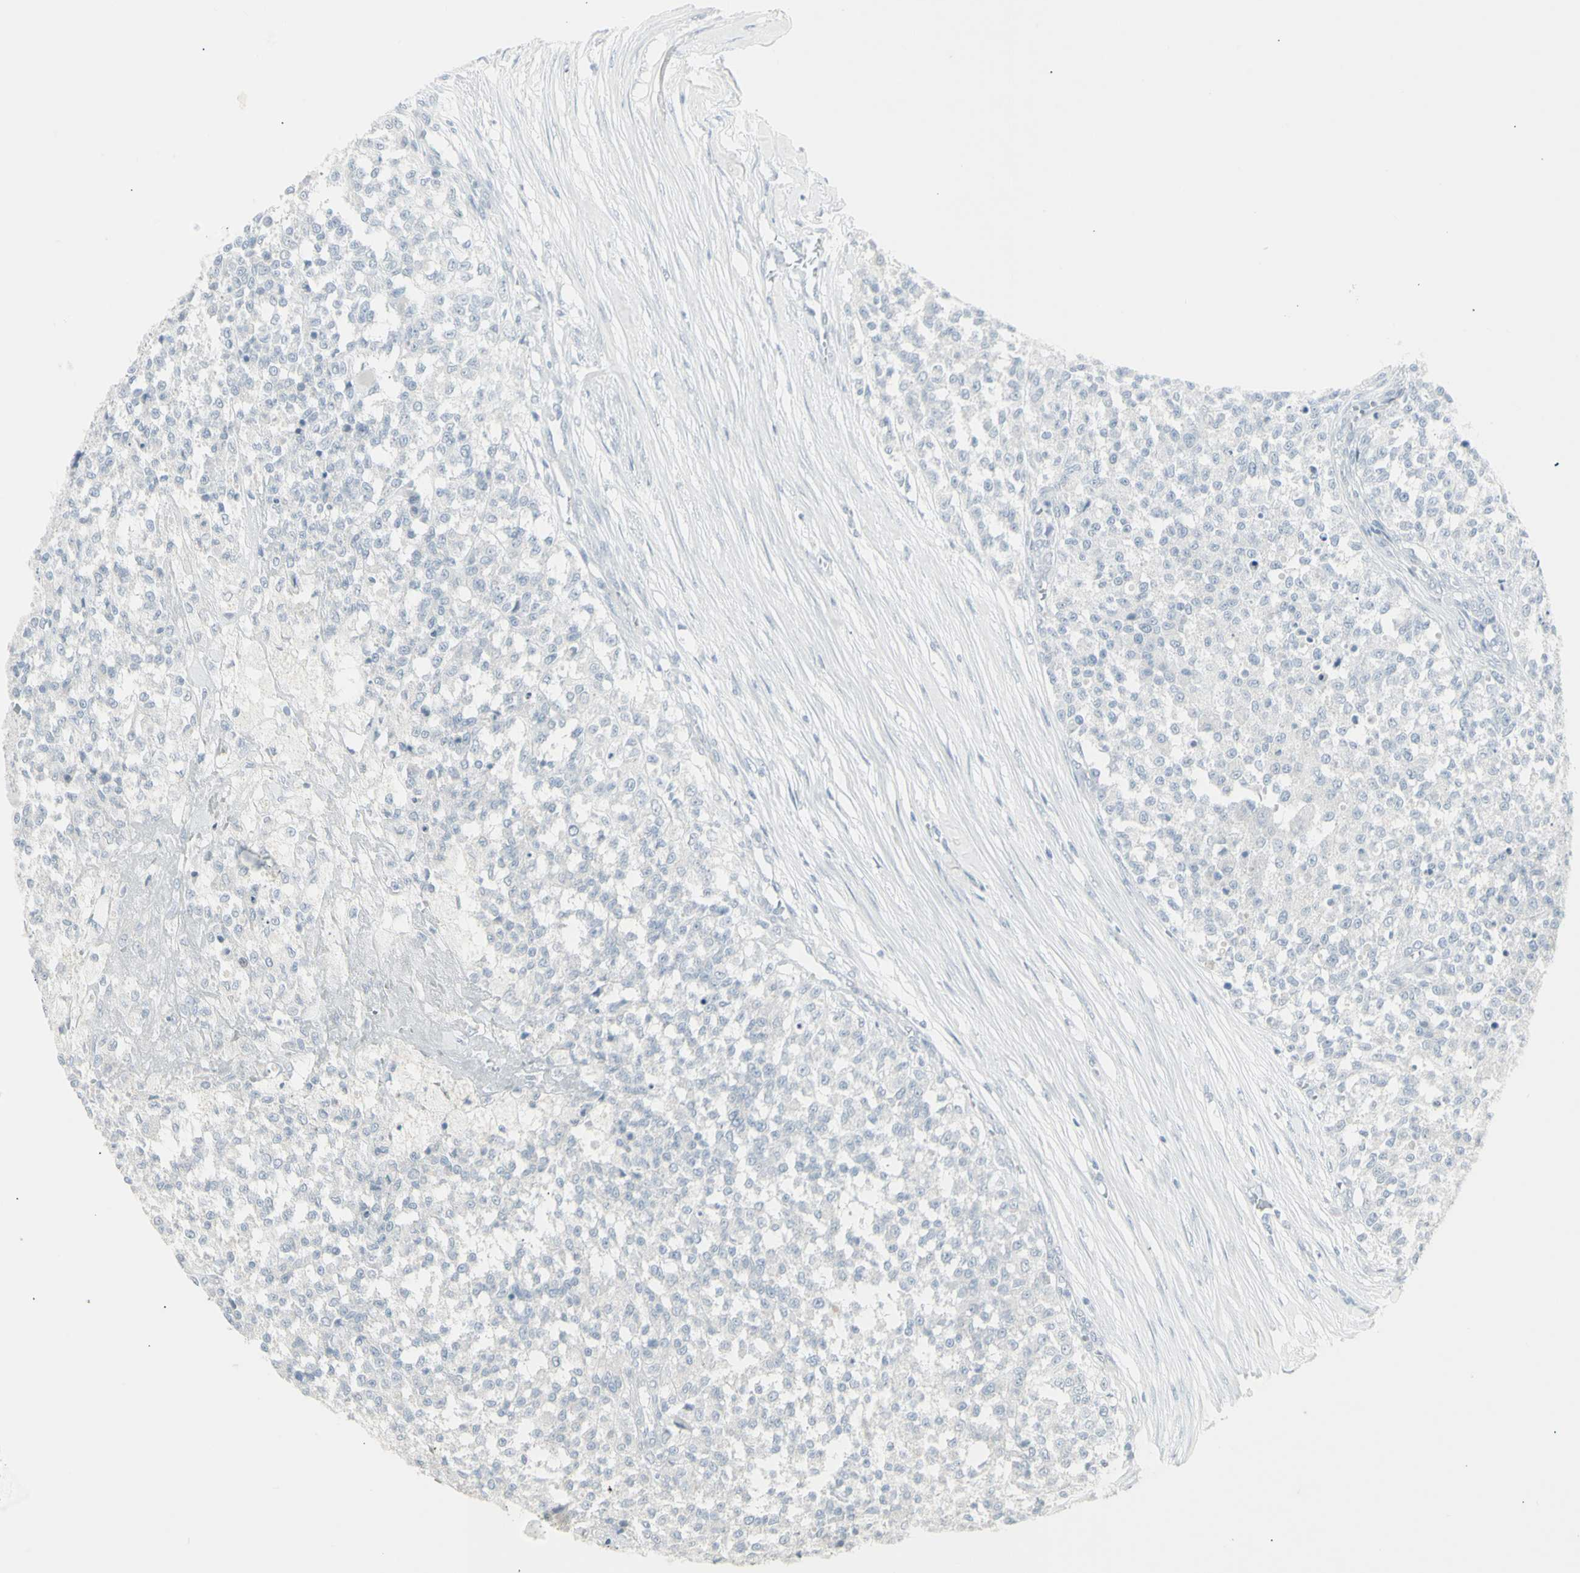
{"staining": {"intensity": "negative", "quantity": "none", "location": "none"}, "tissue": "testis cancer", "cell_type": "Tumor cells", "image_type": "cancer", "snomed": [{"axis": "morphology", "description": "Seminoma, NOS"}, {"axis": "topography", "description": "Testis"}], "caption": "Immunohistochemistry (IHC) micrograph of neoplastic tissue: testis cancer (seminoma) stained with DAB shows no significant protein staining in tumor cells.", "gene": "YBX2", "patient": {"sex": "male", "age": 59}}